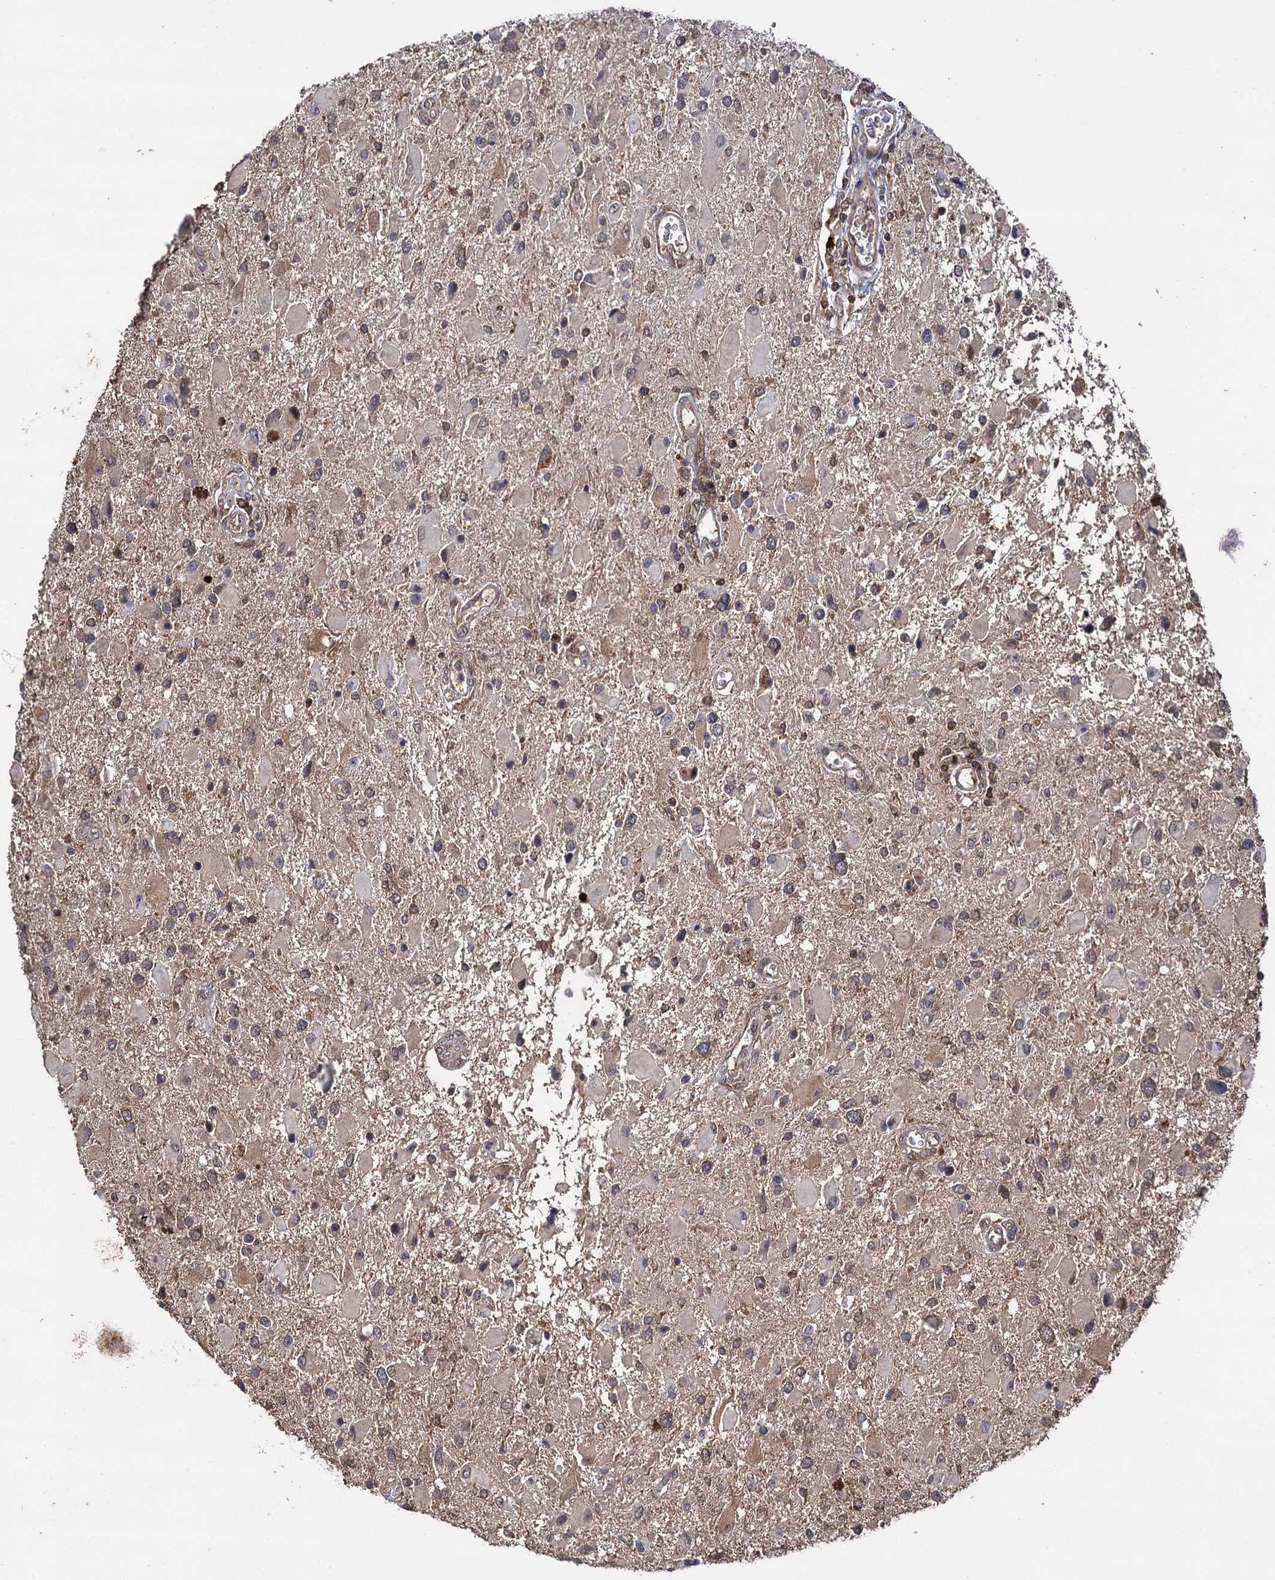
{"staining": {"intensity": "weak", "quantity": "25%-75%", "location": "cytoplasmic/membranous"}, "tissue": "glioma", "cell_type": "Tumor cells", "image_type": "cancer", "snomed": [{"axis": "morphology", "description": "Glioma, malignant, High grade"}, {"axis": "topography", "description": "Brain"}], "caption": "Immunohistochemical staining of human glioma reveals low levels of weak cytoplasmic/membranous protein expression in about 25%-75% of tumor cells.", "gene": "MICAL2", "patient": {"sex": "male", "age": 53}}